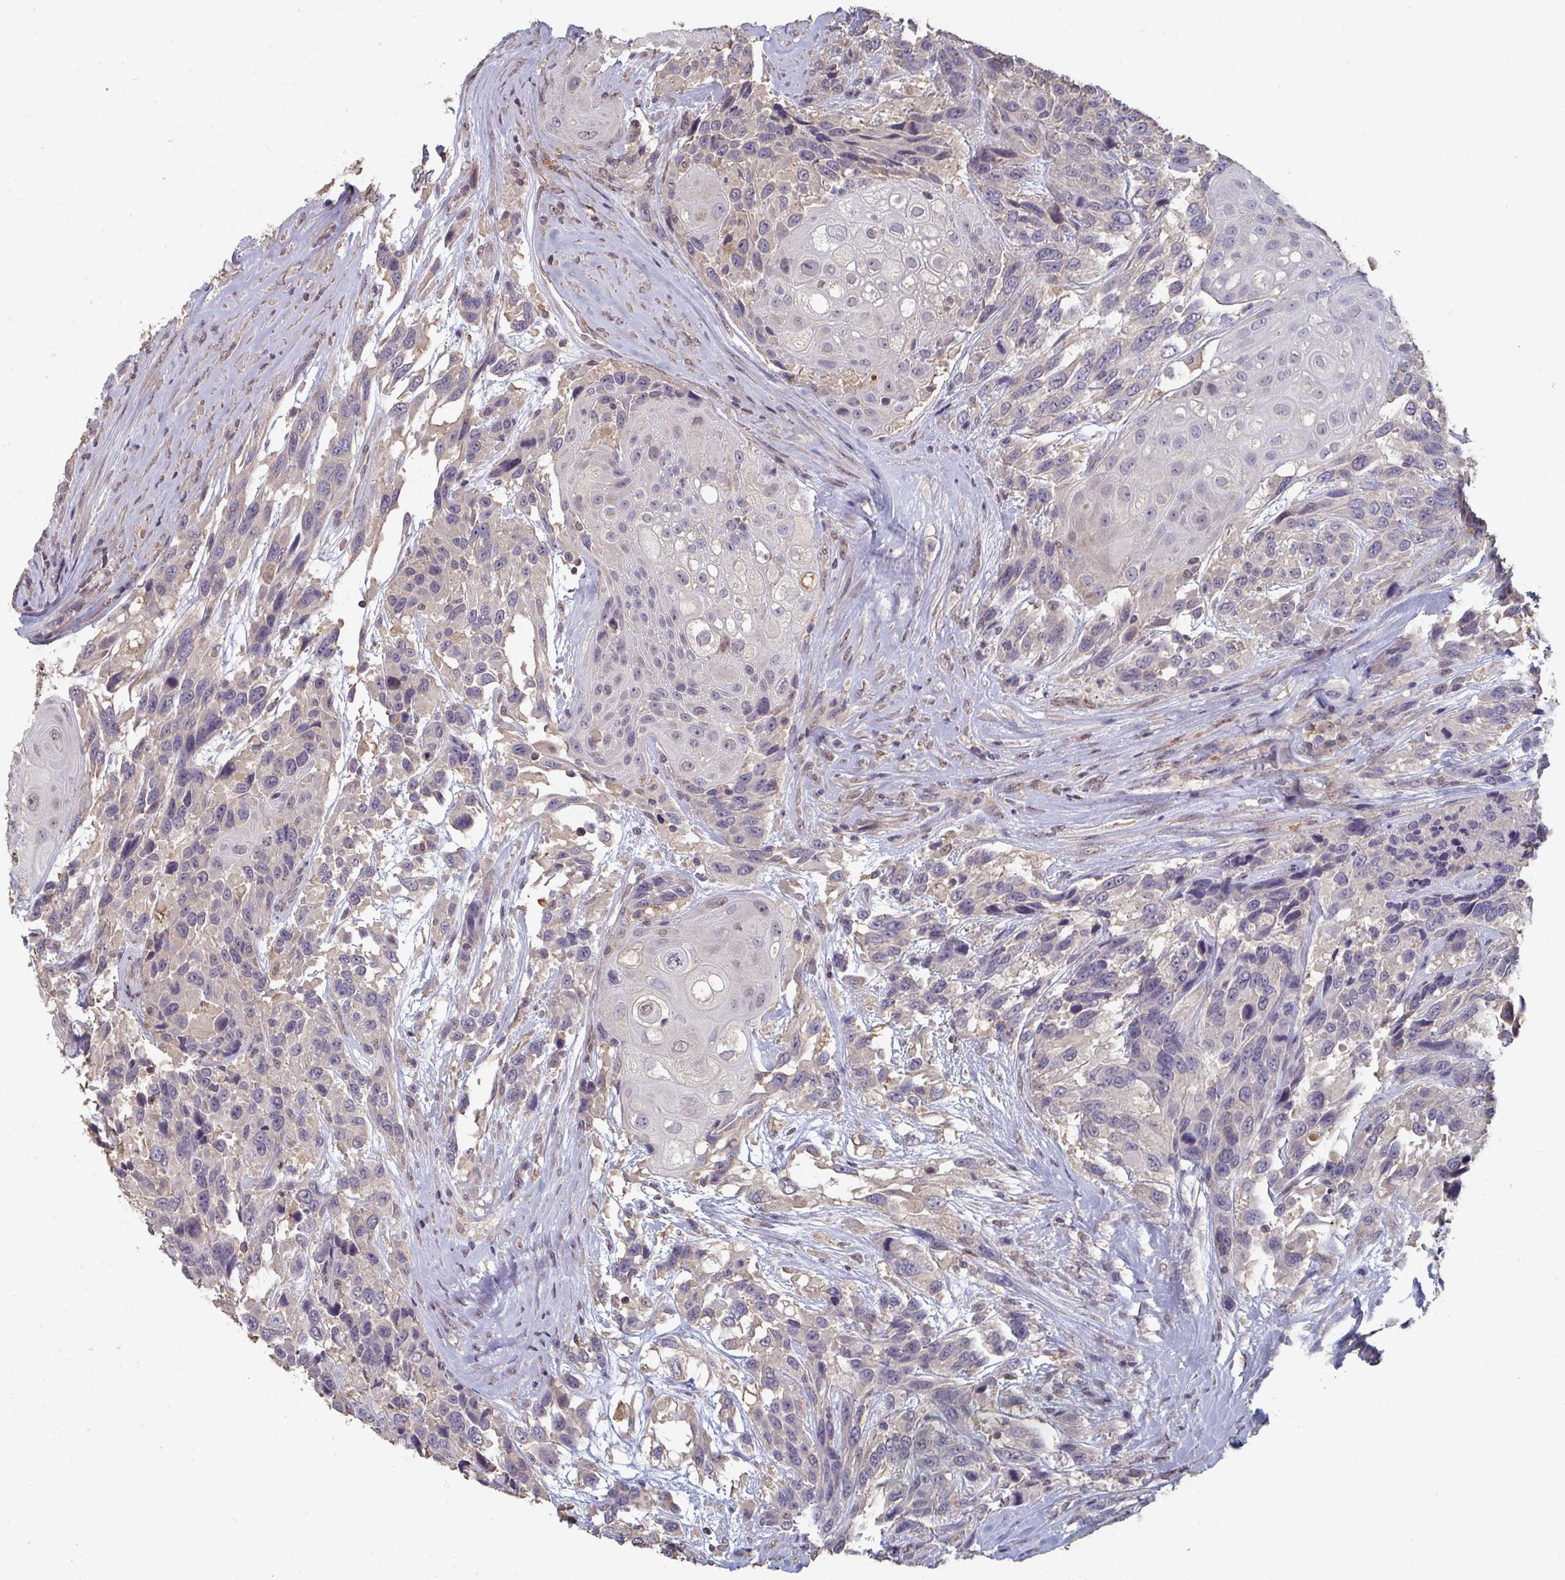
{"staining": {"intensity": "negative", "quantity": "none", "location": "none"}, "tissue": "urothelial cancer", "cell_type": "Tumor cells", "image_type": "cancer", "snomed": [{"axis": "morphology", "description": "Urothelial carcinoma, High grade"}, {"axis": "topography", "description": "Urinary bladder"}], "caption": "An immunohistochemistry (IHC) photomicrograph of urothelial cancer is shown. There is no staining in tumor cells of urothelial cancer.", "gene": "LIX1", "patient": {"sex": "female", "age": 70}}